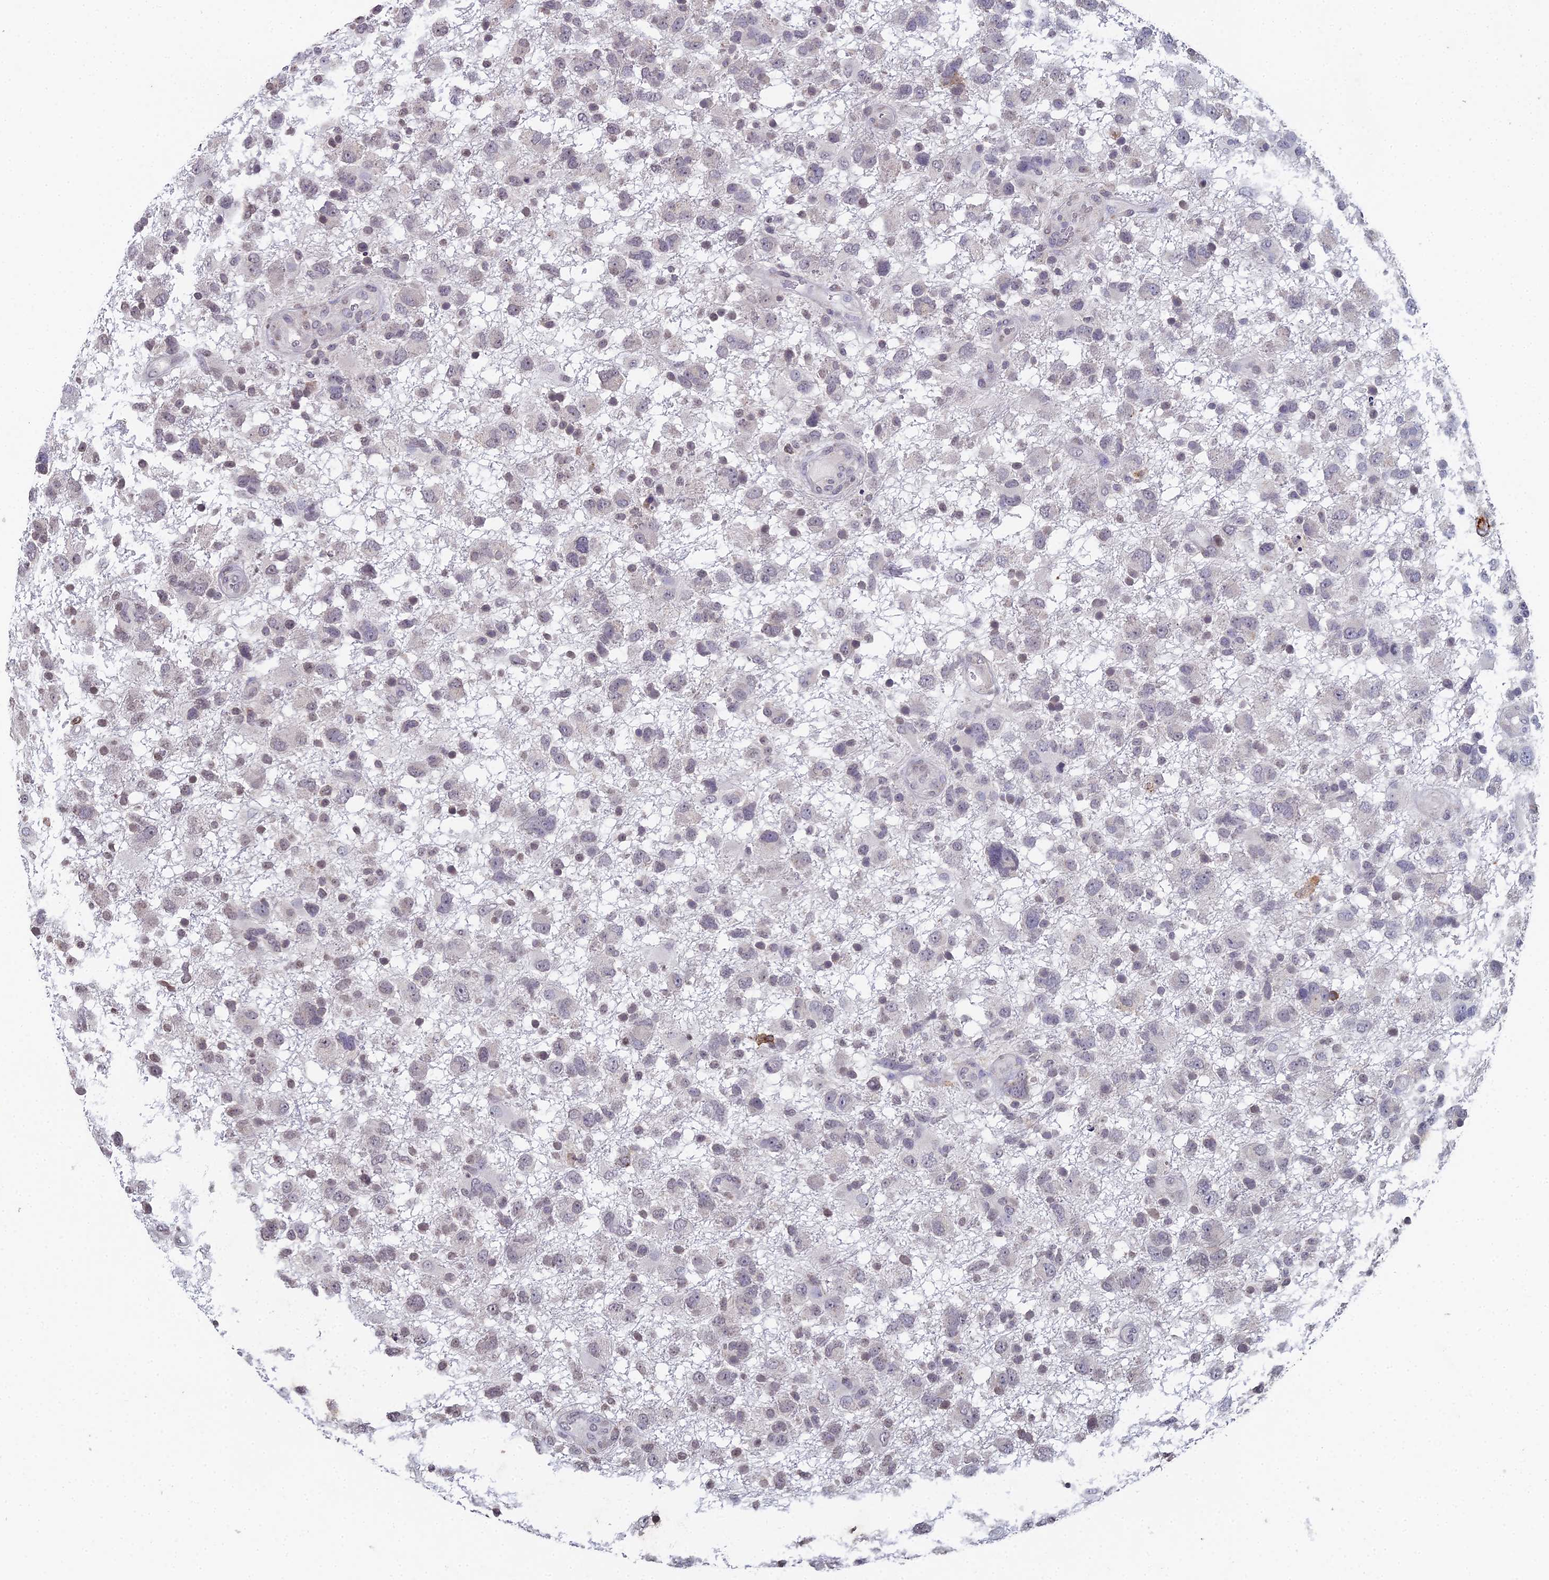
{"staining": {"intensity": "weak", "quantity": "<25%", "location": "nuclear"}, "tissue": "glioma", "cell_type": "Tumor cells", "image_type": "cancer", "snomed": [{"axis": "morphology", "description": "Glioma, malignant, High grade"}, {"axis": "topography", "description": "Brain"}], "caption": "Immunohistochemical staining of human glioma exhibits no significant staining in tumor cells.", "gene": "PRR22", "patient": {"sex": "male", "age": 61}}